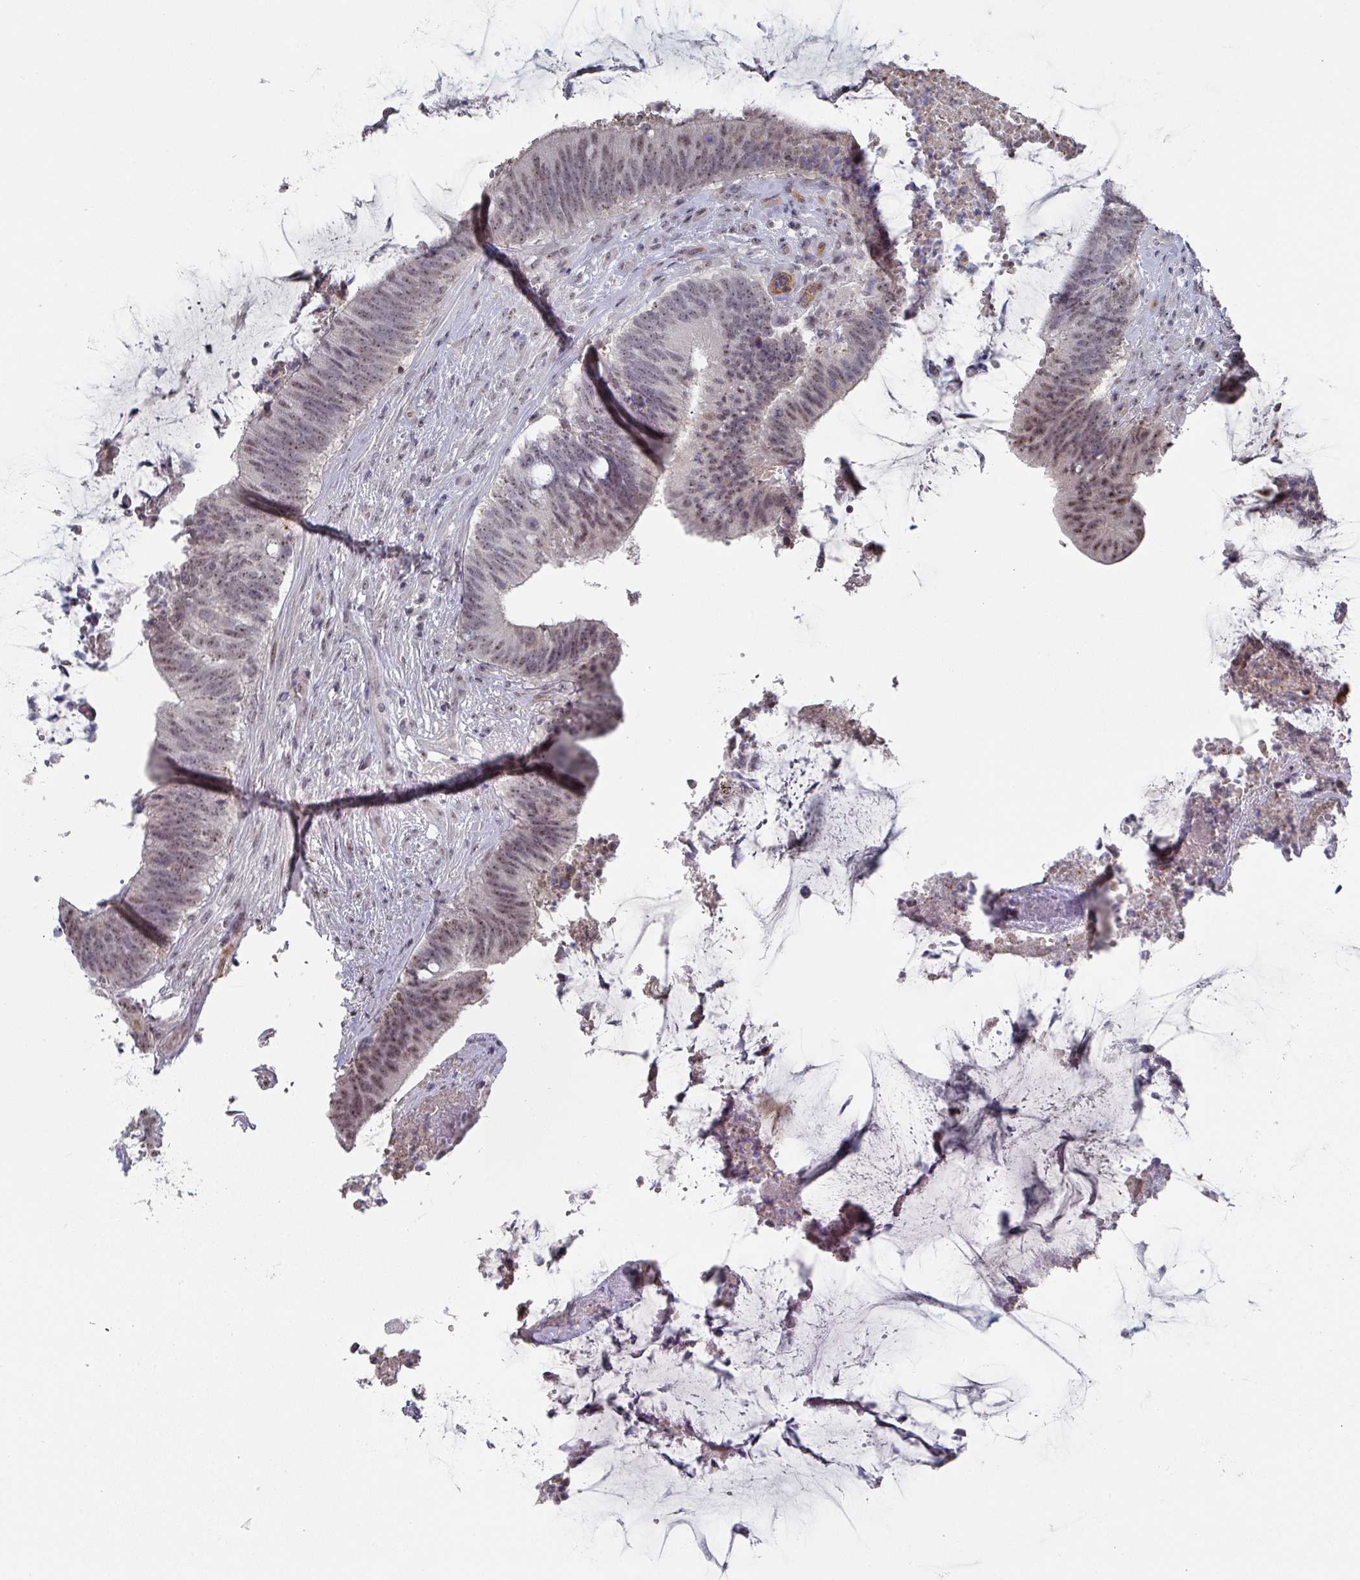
{"staining": {"intensity": "weak", "quantity": ">75%", "location": "nuclear"}, "tissue": "colorectal cancer", "cell_type": "Tumor cells", "image_type": "cancer", "snomed": [{"axis": "morphology", "description": "Adenocarcinoma, NOS"}, {"axis": "topography", "description": "Colon"}], "caption": "Colorectal cancer stained with DAB (3,3'-diaminobenzidine) IHC displays low levels of weak nuclear positivity in approximately >75% of tumor cells.", "gene": "ZNF654", "patient": {"sex": "female", "age": 43}}